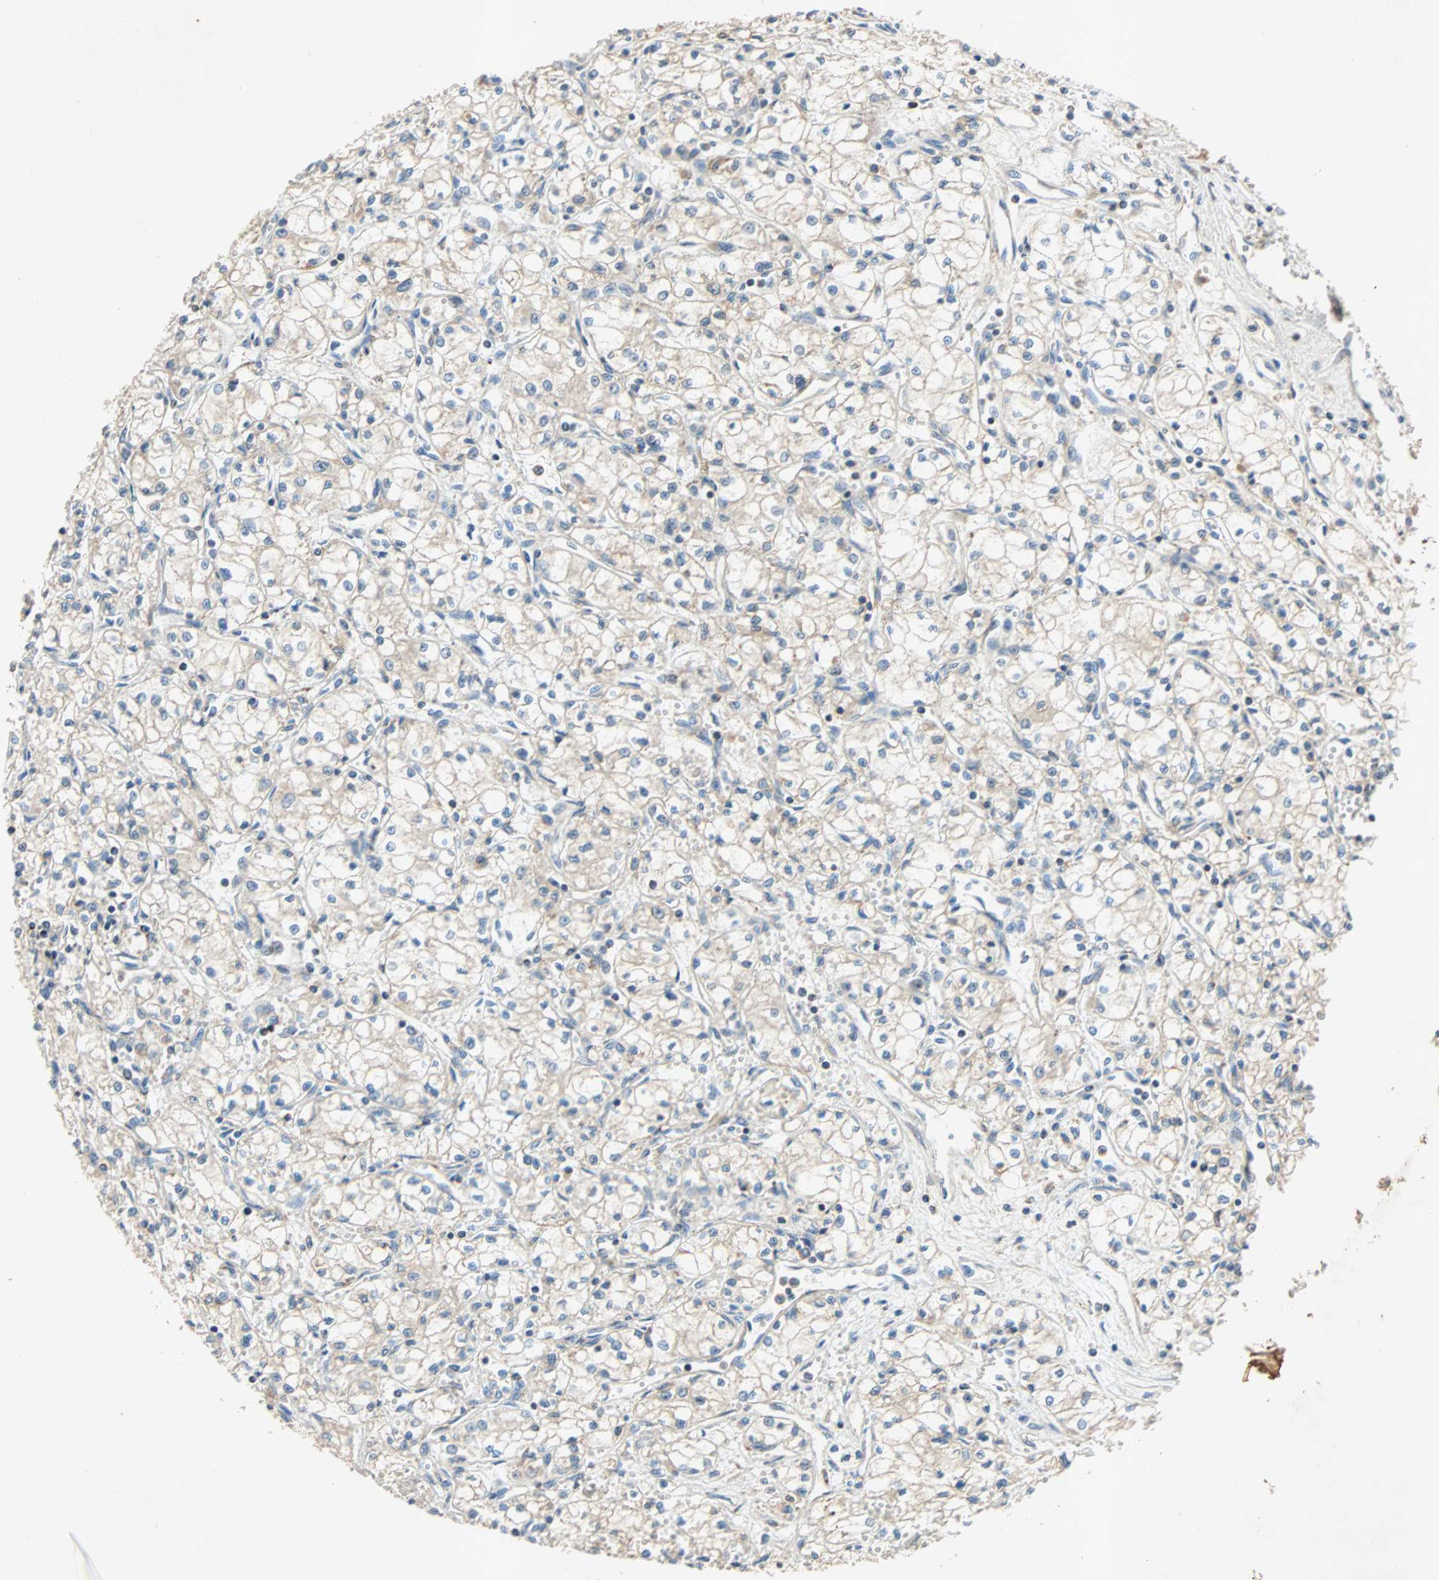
{"staining": {"intensity": "weak", "quantity": ">75%", "location": "cytoplasmic/membranous"}, "tissue": "renal cancer", "cell_type": "Tumor cells", "image_type": "cancer", "snomed": [{"axis": "morphology", "description": "Normal tissue, NOS"}, {"axis": "morphology", "description": "Adenocarcinoma, NOS"}, {"axis": "topography", "description": "Kidney"}], "caption": "Human renal cancer (adenocarcinoma) stained for a protein (brown) exhibits weak cytoplasmic/membranous positive staining in approximately >75% of tumor cells.", "gene": "XYLT1", "patient": {"sex": "male", "age": 59}}